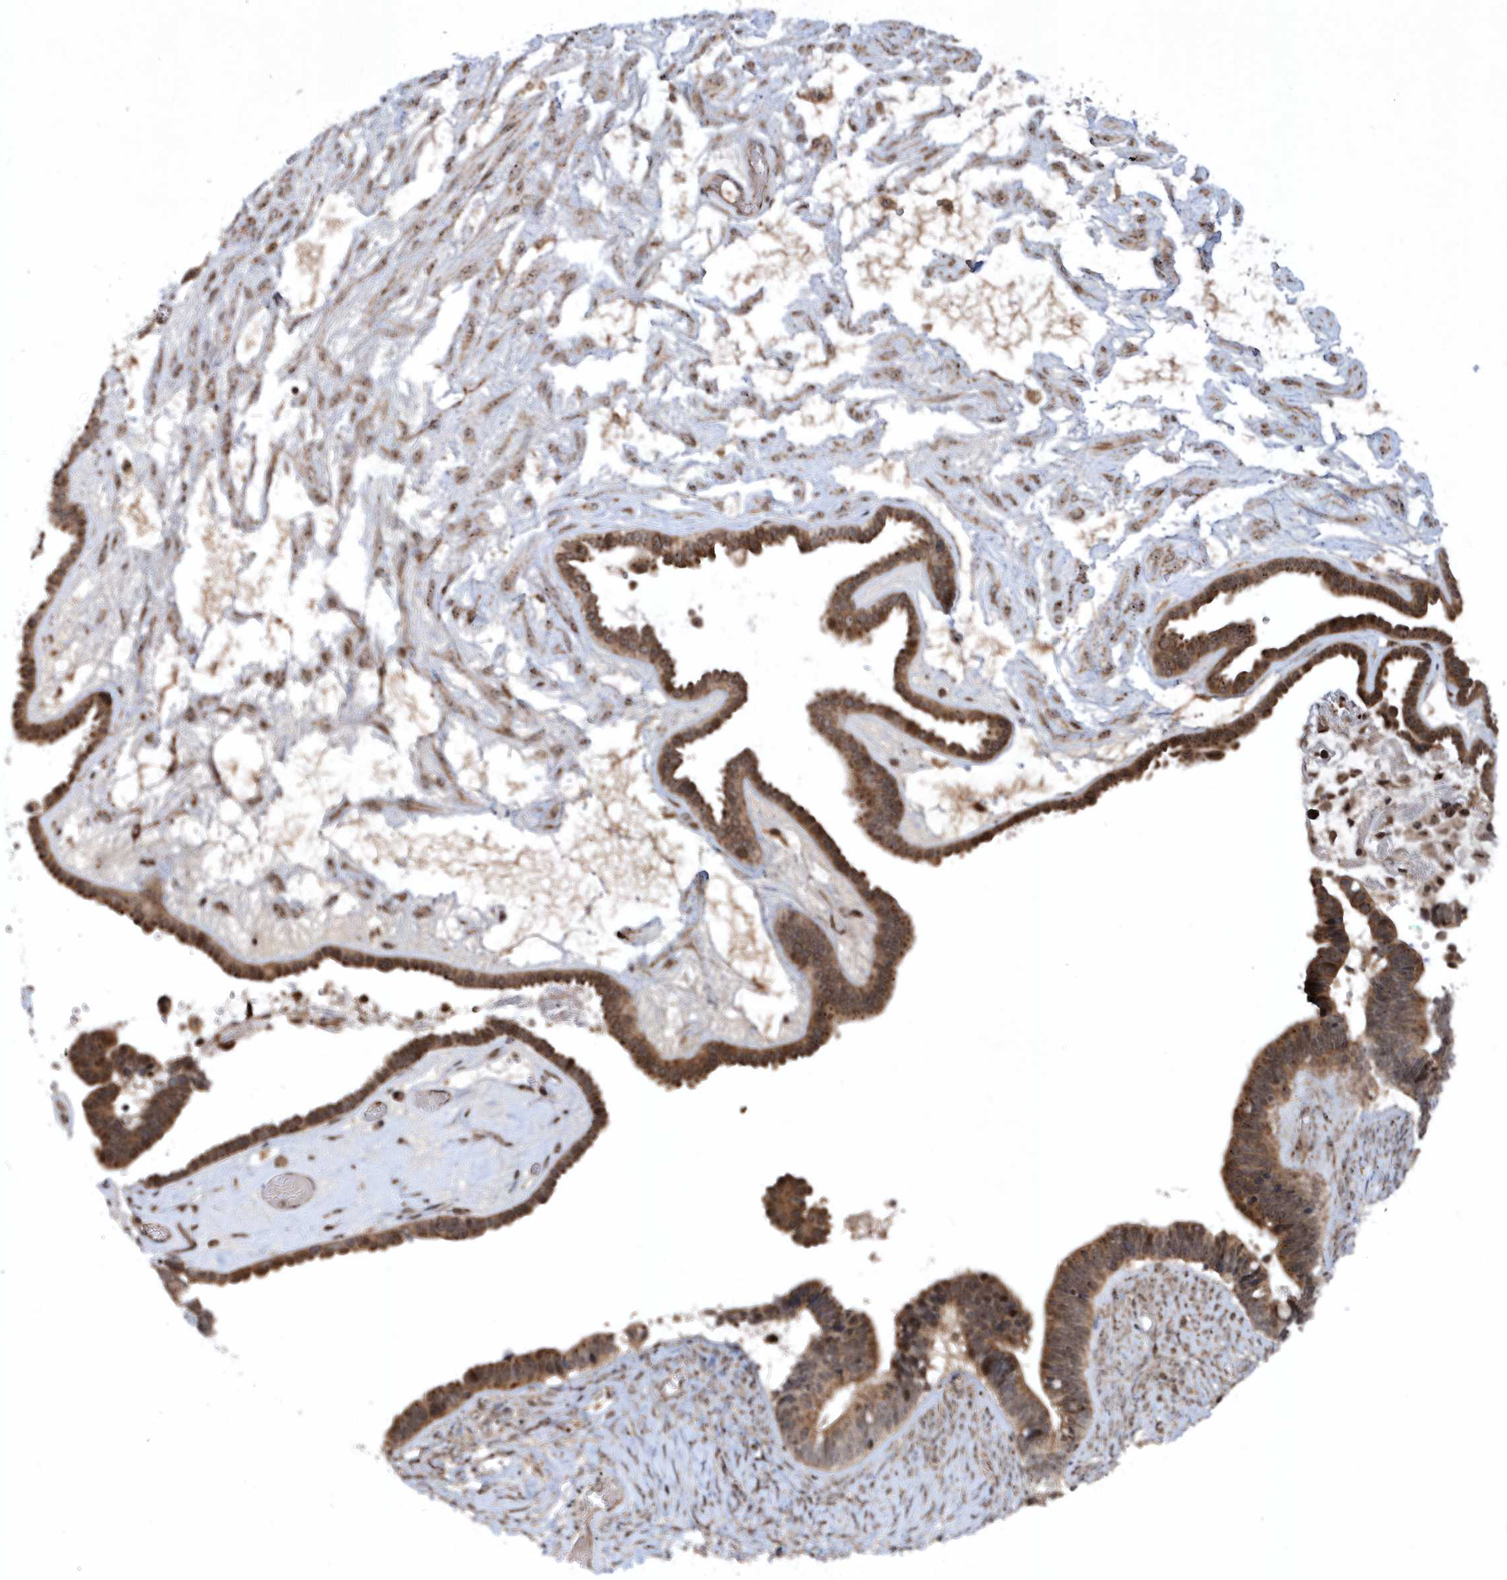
{"staining": {"intensity": "moderate", "quantity": ">75%", "location": "cytoplasmic/membranous,nuclear"}, "tissue": "ovarian cancer", "cell_type": "Tumor cells", "image_type": "cancer", "snomed": [{"axis": "morphology", "description": "Cystadenocarcinoma, serous, NOS"}, {"axis": "topography", "description": "Ovary"}], "caption": "Ovarian serous cystadenocarcinoma was stained to show a protein in brown. There is medium levels of moderate cytoplasmic/membranous and nuclear expression in about >75% of tumor cells.", "gene": "SOWAHB", "patient": {"sex": "female", "age": 56}}